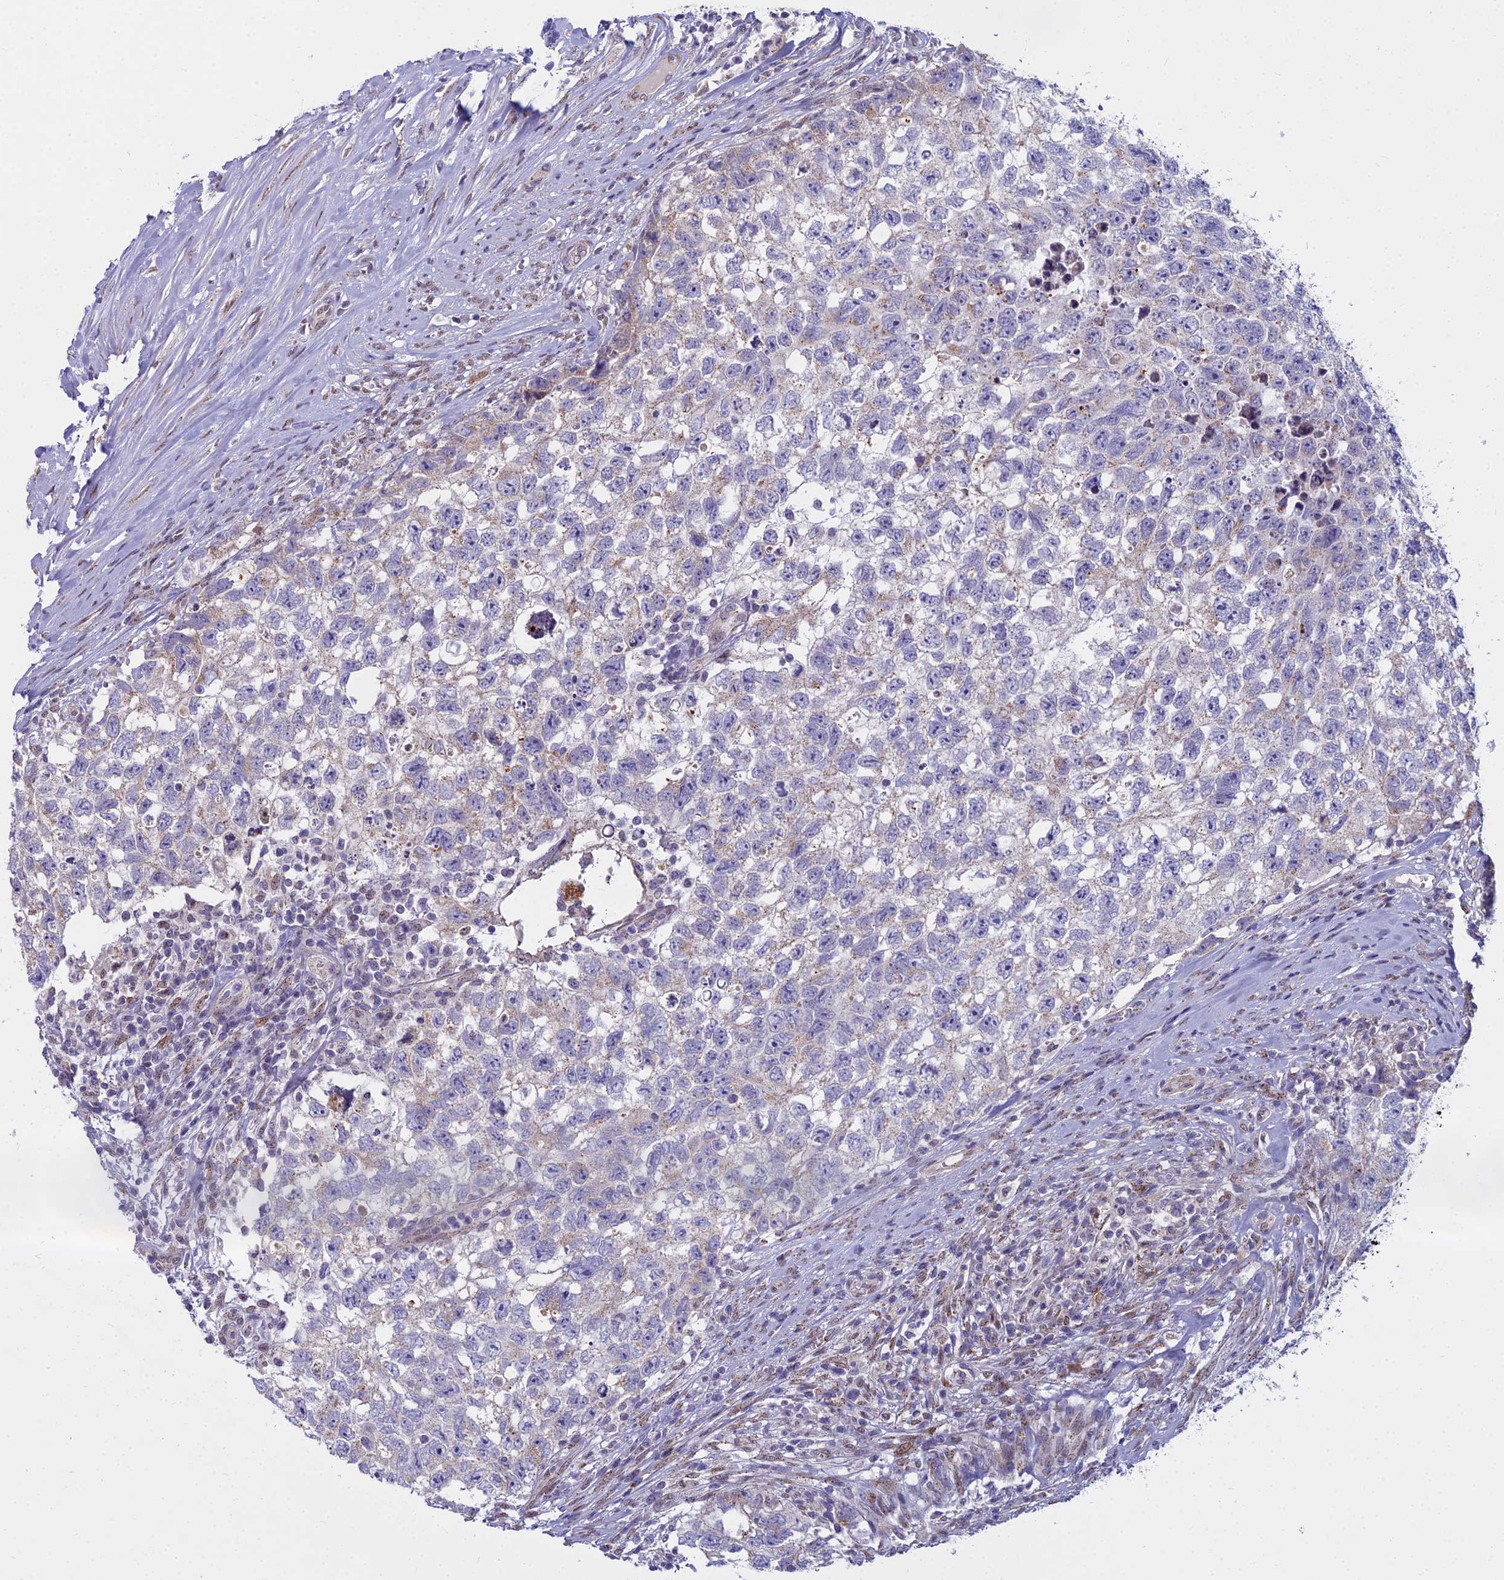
{"staining": {"intensity": "weak", "quantity": "<25%", "location": "cytoplasmic/membranous"}, "tissue": "testis cancer", "cell_type": "Tumor cells", "image_type": "cancer", "snomed": [{"axis": "morphology", "description": "Seminoma, NOS"}, {"axis": "morphology", "description": "Carcinoma, Embryonal, NOS"}, {"axis": "topography", "description": "Testis"}], "caption": "DAB immunohistochemical staining of human testis cancer exhibits no significant staining in tumor cells.", "gene": "WDPCP", "patient": {"sex": "male", "age": 29}}